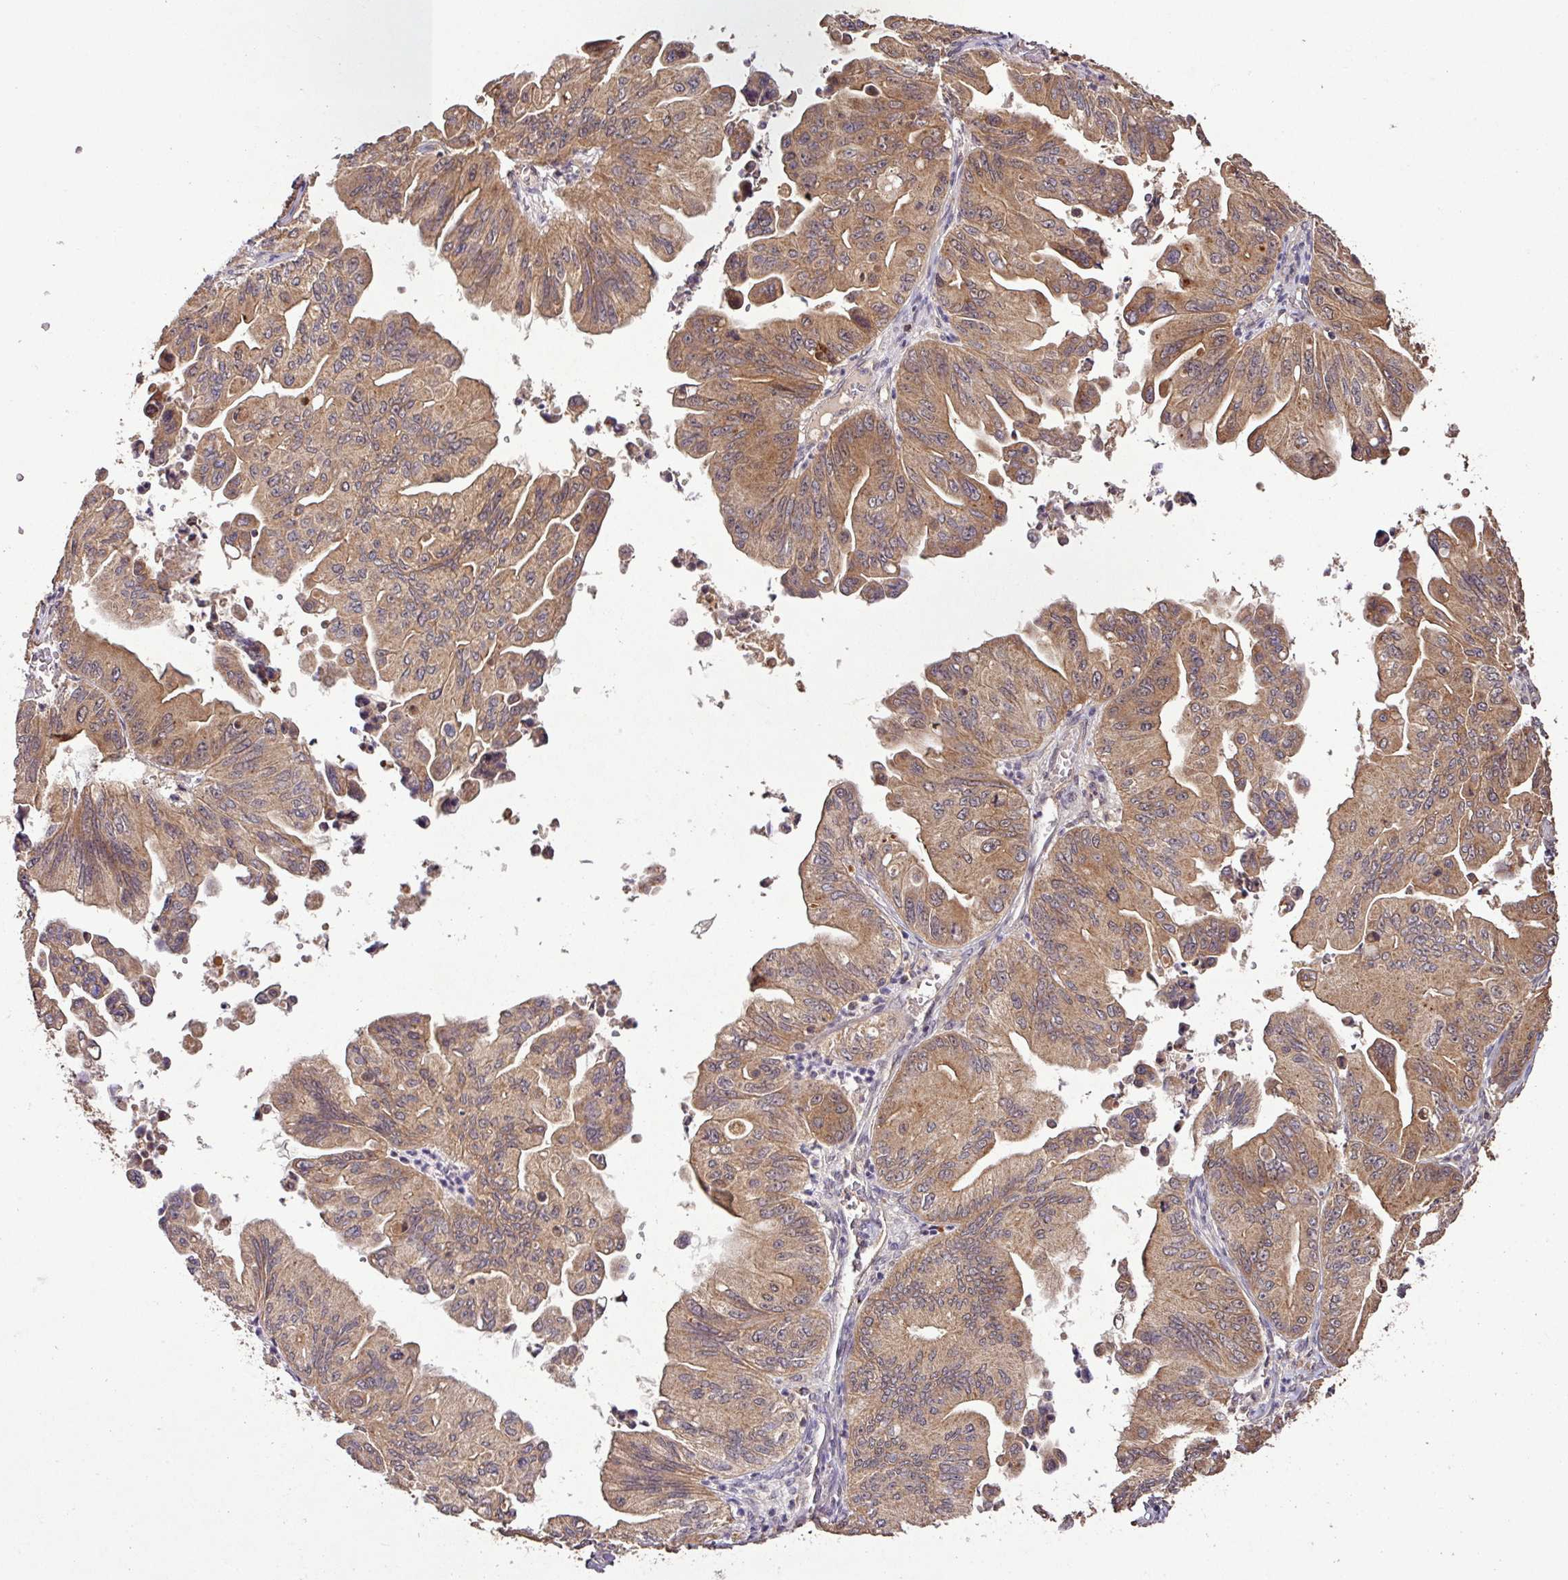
{"staining": {"intensity": "moderate", "quantity": ">75%", "location": "cytoplasmic/membranous,nuclear"}, "tissue": "ovarian cancer", "cell_type": "Tumor cells", "image_type": "cancer", "snomed": [{"axis": "morphology", "description": "Cystadenocarcinoma, mucinous, NOS"}, {"axis": "topography", "description": "Ovary"}], "caption": "Ovarian cancer was stained to show a protein in brown. There is medium levels of moderate cytoplasmic/membranous and nuclear expression in about >75% of tumor cells. (IHC, brightfield microscopy, high magnification).", "gene": "FAIM", "patient": {"sex": "female", "age": 71}}